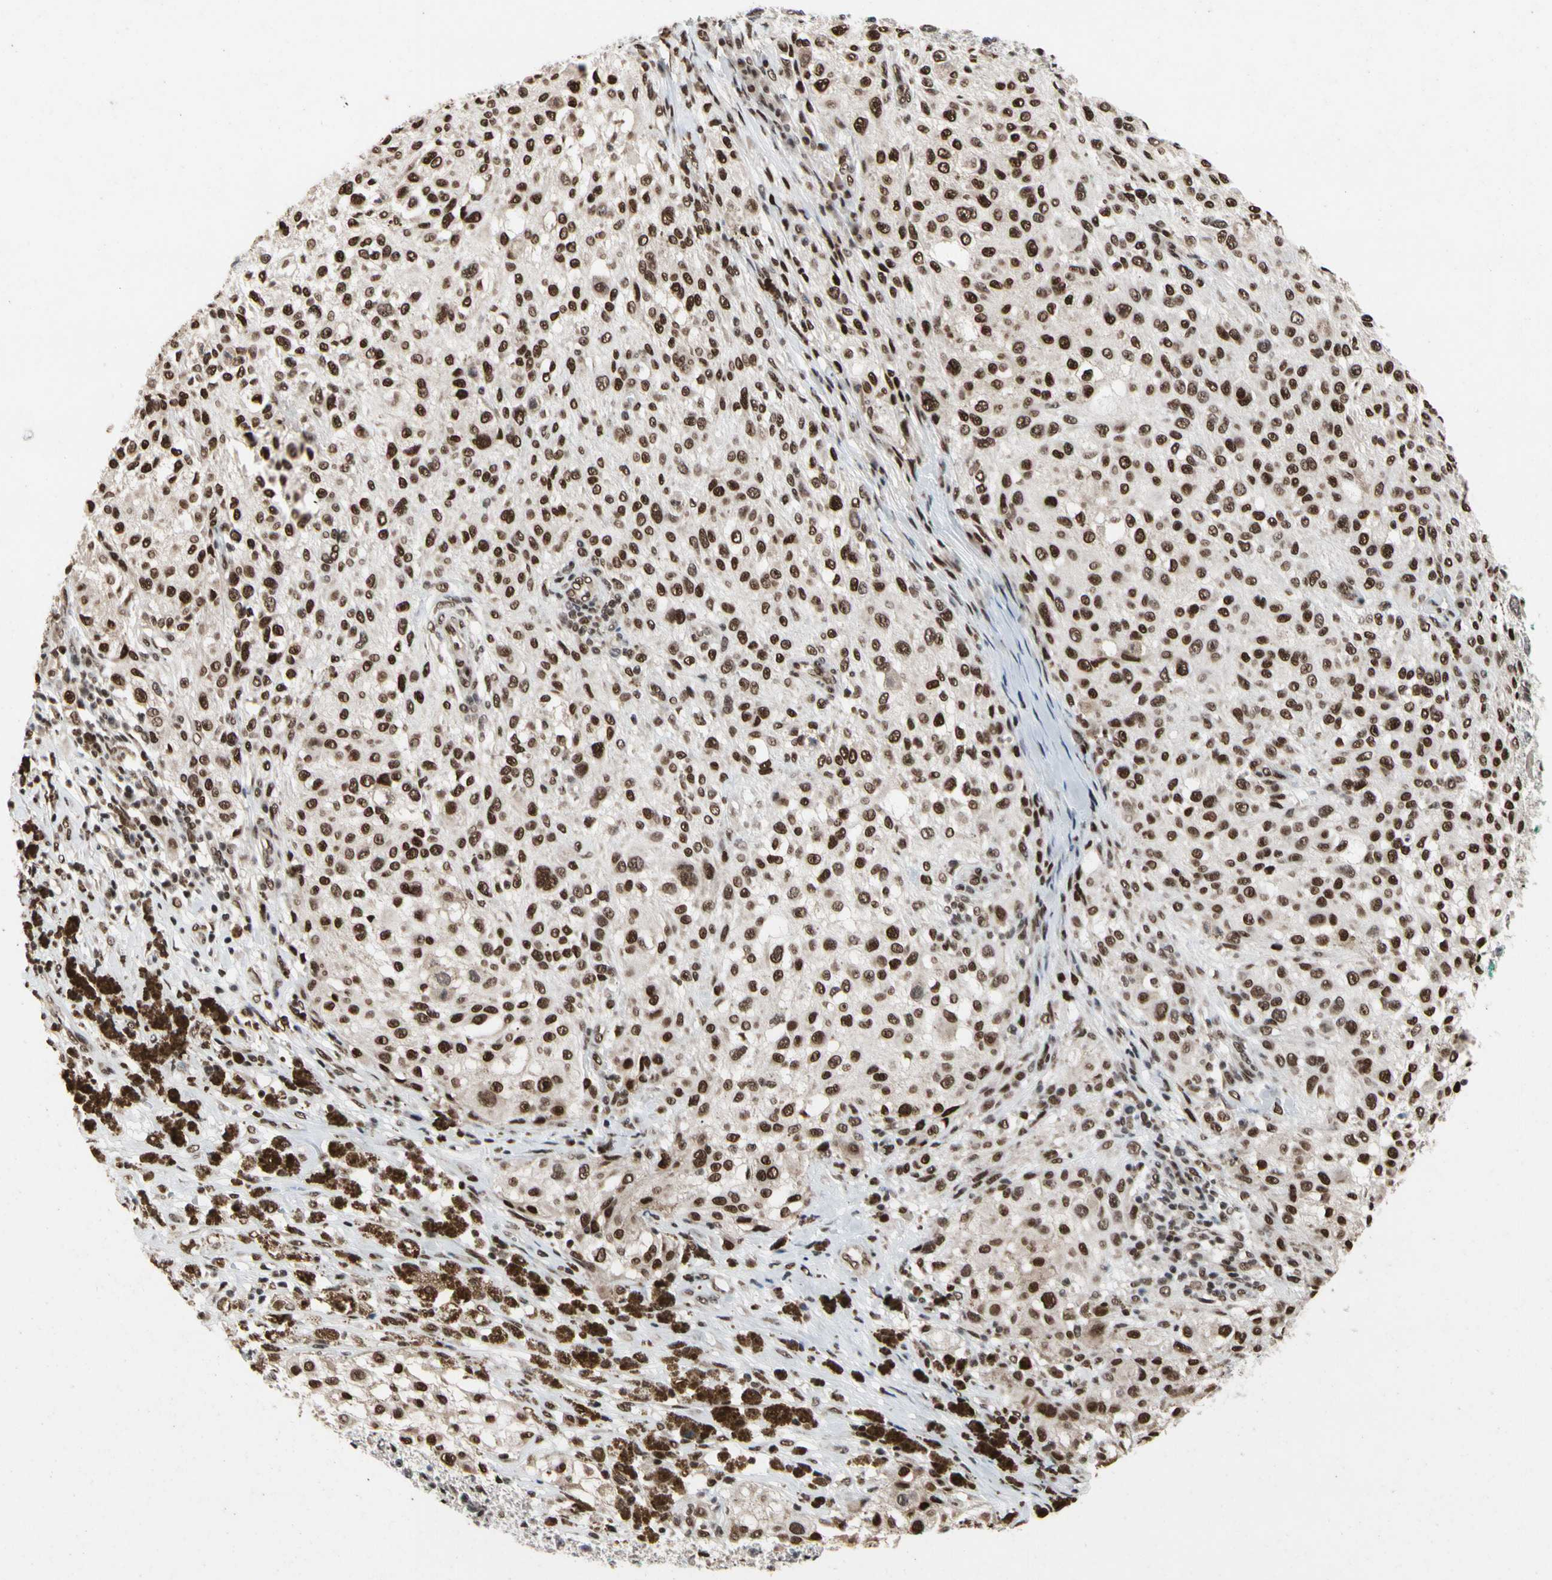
{"staining": {"intensity": "strong", "quantity": ">75%", "location": "nuclear"}, "tissue": "melanoma", "cell_type": "Tumor cells", "image_type": "cancer", "snomed": [{"axis": "morphology", "description": "Necrosis, NOS"}, {"axis": "morphology", "description": "Malignant melanoma, NOS"}, {"axis": "topography", "description": "Skin"}], "caption": "DAB (3,3'-diaminobenzidine) immunohistochemical staining of human melanoma displays strong nuclear protein positivity in about >75% of tumor cells. (DAB (3,3'-diaminobenzidine) IHC with brightfield microscopy, high magnification).", "gene": "FAM98B", "patient": {"sex": "female", "age": 87}}